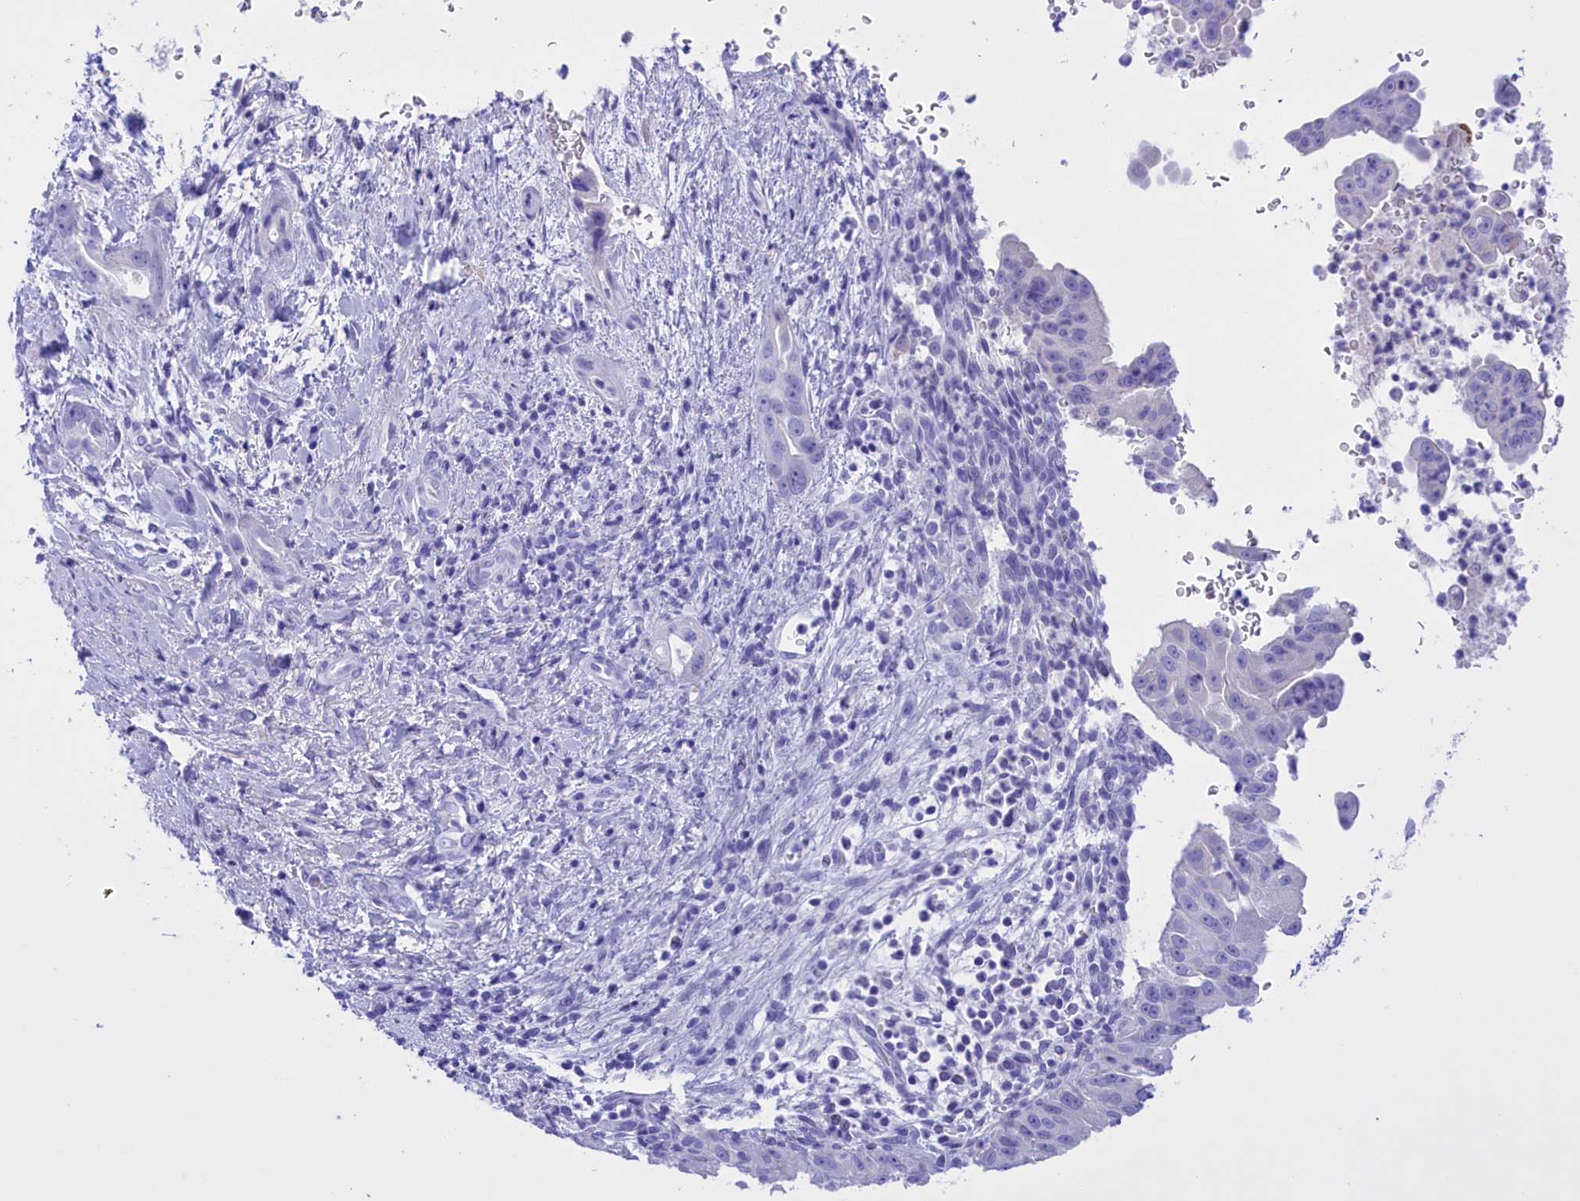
{"staining": {"intensity": "negative", "quantity": "none", "location": "none"}, "tissue": "pancreatic cancer", "cell_type": "Tumor cells", "image_type": "cancer", "snomed": [{"axis": "morphology", "description": "Adenocarcinoma, NOS"}, {"axis": "topography", "description": "Pancreas"}], "caption": "Tumor cells show no significant protein expression in pancreatic cancer (adenocarcinoma).", "gene": "BRI3", "patient": {"sex": "female", "age": 78}}